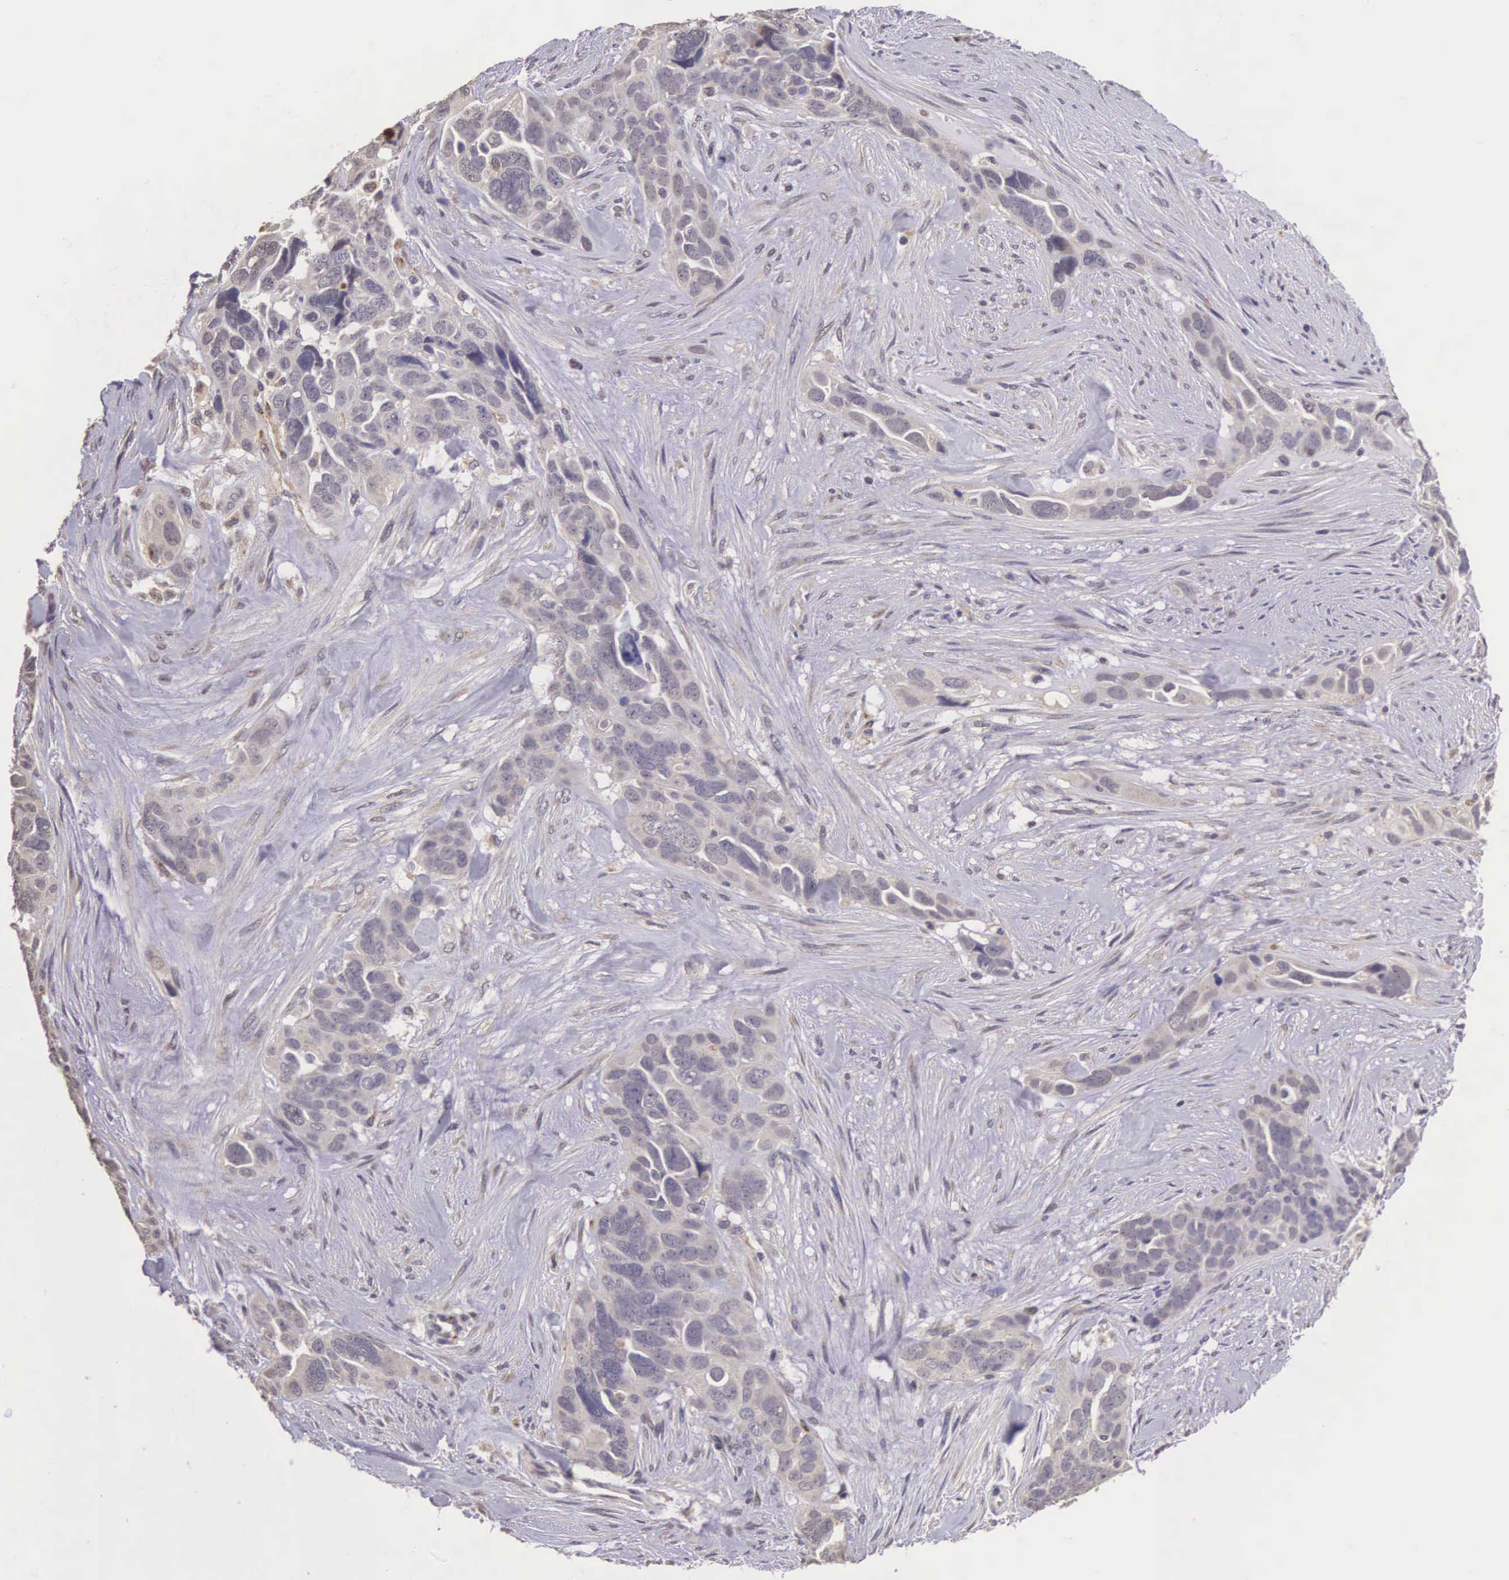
{"staining": {"intensity": "weak", "quantity": "25%-75%", "location": "cytoplasmic/membranous,nuclear"}, "tissue": "ovarian cancer", "cell_type": "Tumor cells", "image_type": "cancer", "snomed": [{"axis": "morphology", "description": "Cystadenocarcinoma, serous, NOS"}, {"axis": "topography", "description": "Ovary"}], "caption": "Tumor cells exhibit low levels of weak cytoplasmic/membranous and nuclear expression in approximately 25%-75% of cells in serous cystadenocarcinoma (ovarian).", "gene": "CDC45", "patient": {"sex": "female", "age": 63}}